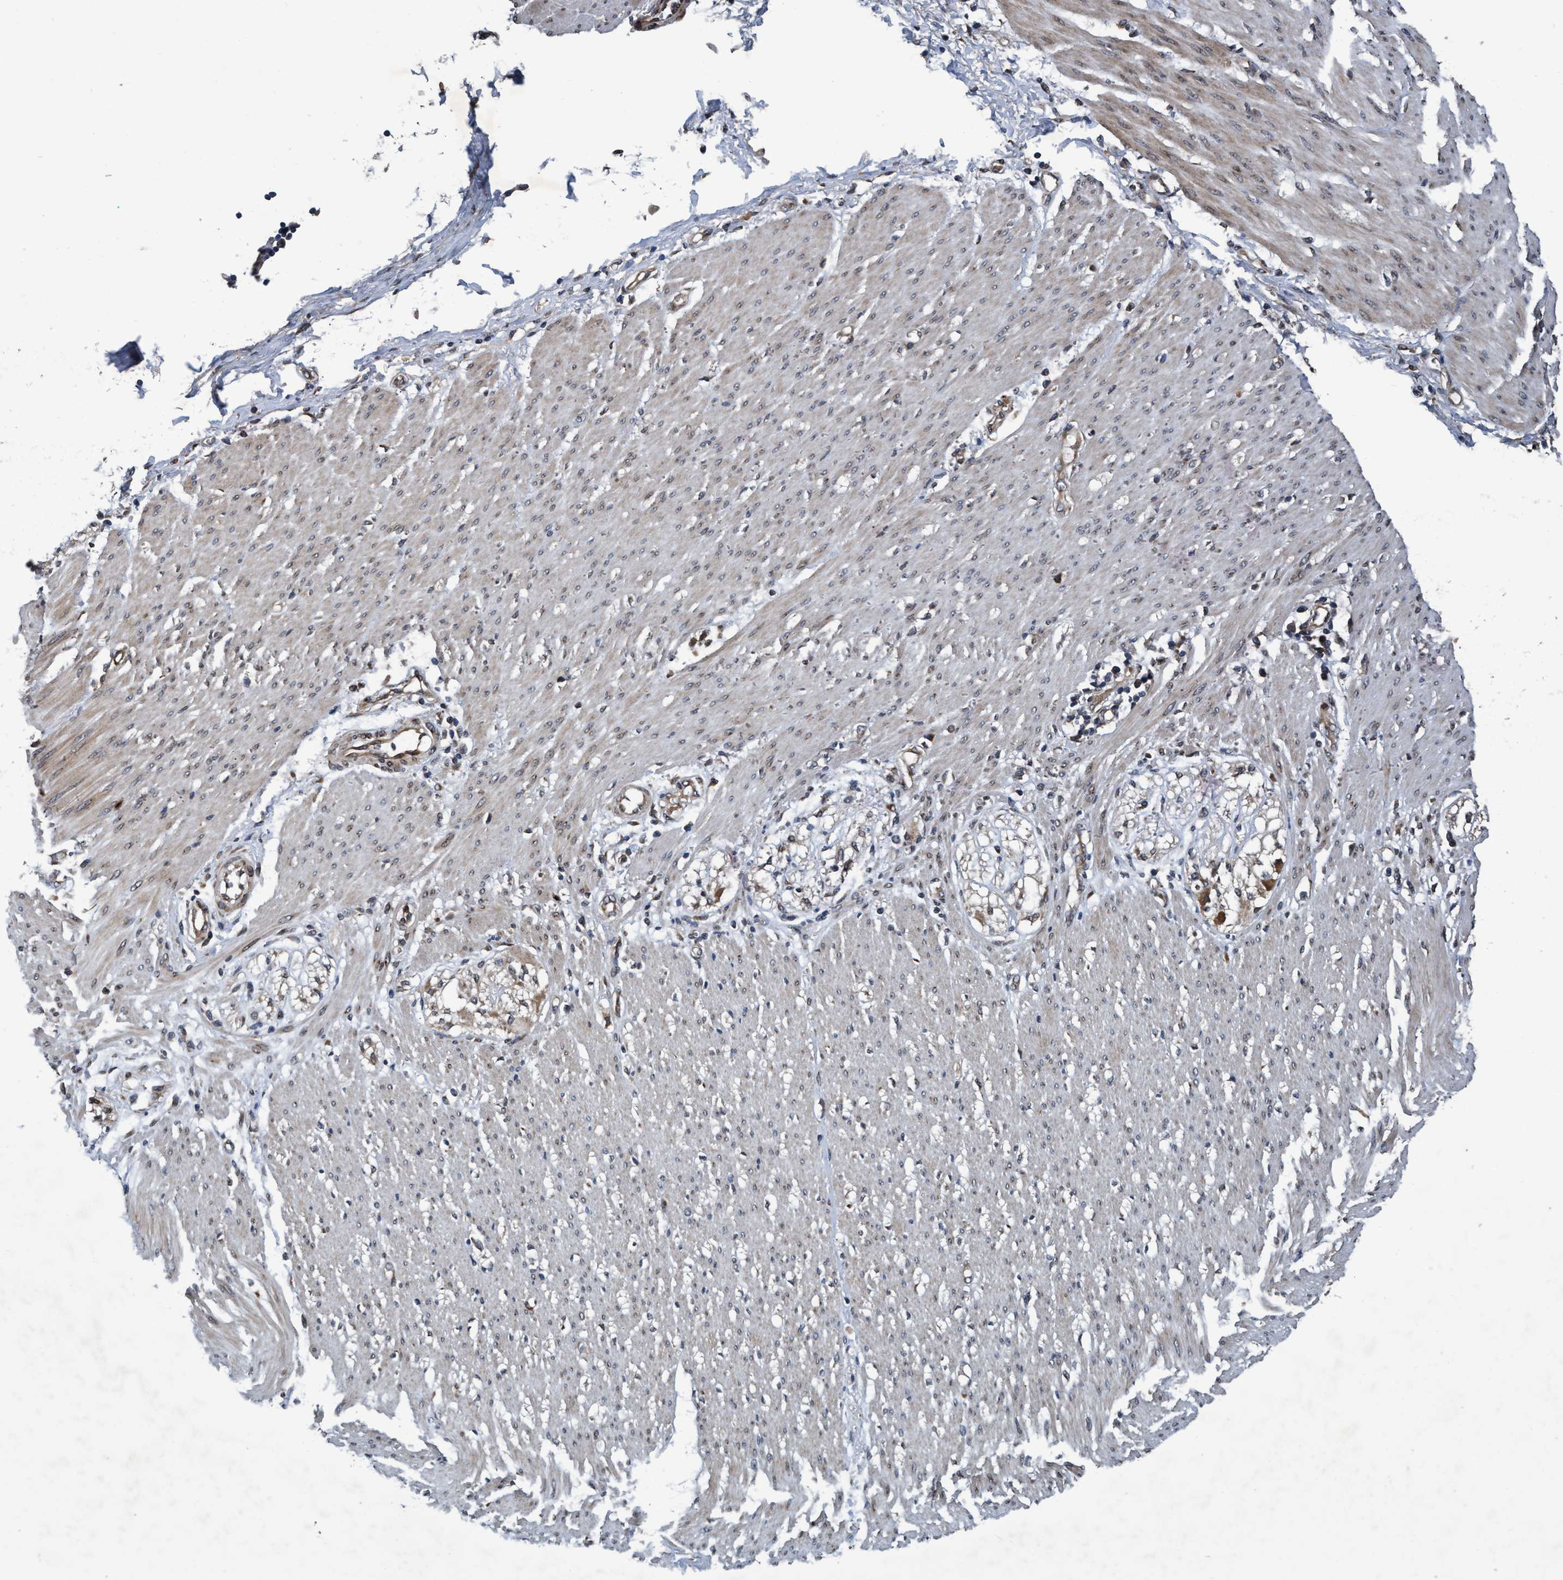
{"staining": {"intensity": "moderate", "quantity": ">75%", "location": "cytoplasmic/membranous"}, "tissue": "adipose tissue", "cell_type": "Adipocytes", "image_type": "normal", "snomed": [{"axis": "morphology", "description": "Normal tissue, NOS"}, {"axis": "morphology", "description": "Adenocarcinoma, NOS"}, {"axis": "topography", "description": "Colon"}, {"axis": "topography", "description": "Peripheral nerve tissue"}], "caption": "Protein expression analysis of unremarkable human adipose tissue reveals moderate cytoplasmic/membranous positivity in approximately >75% of adipocytes.", "gene": "MACC1", "patient": {"sex": "male", "age": 14}}